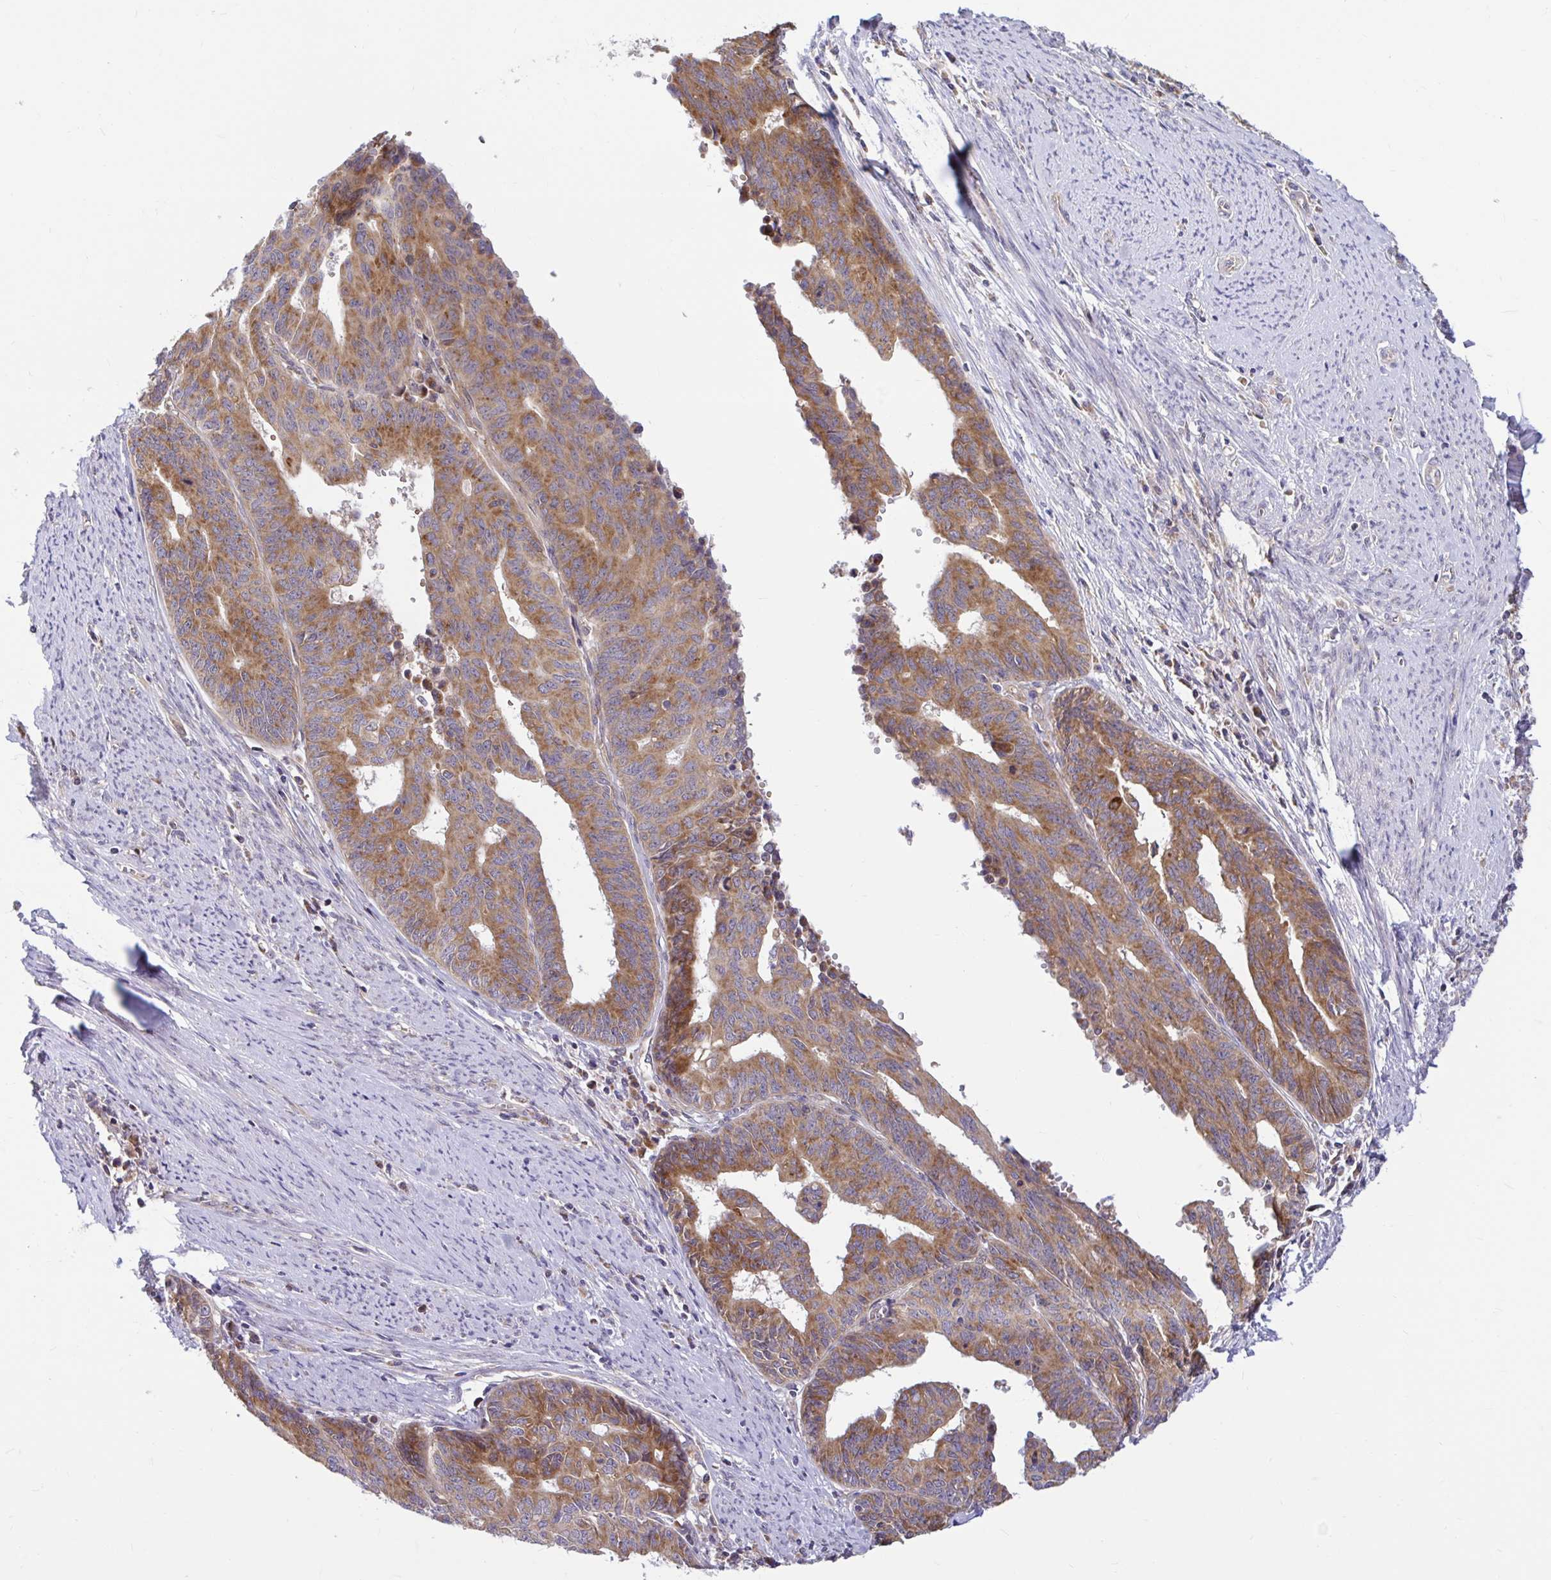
{"staining": {"intensity": "moderate", "quantity": ">75%", "location": "cytoplasmic/membranous"}, "tissue": "endometrial cancer", "cell_type": "Tumor cells", "image_type": "cancer", "snomed": [{"axis": "morphology", "description": "Adenocarcinoma, NOS"}, {"axis": "topography", "description": "Endometrium"}], "caption": "Adenocarcinoma (endometrial) stained with a brown dye shows moderate cytoplasmic/membranous positive expression in about >75% of tumor cells.", "gene": "VTI1B", "patient": {"sex": "female", "age": 65}}